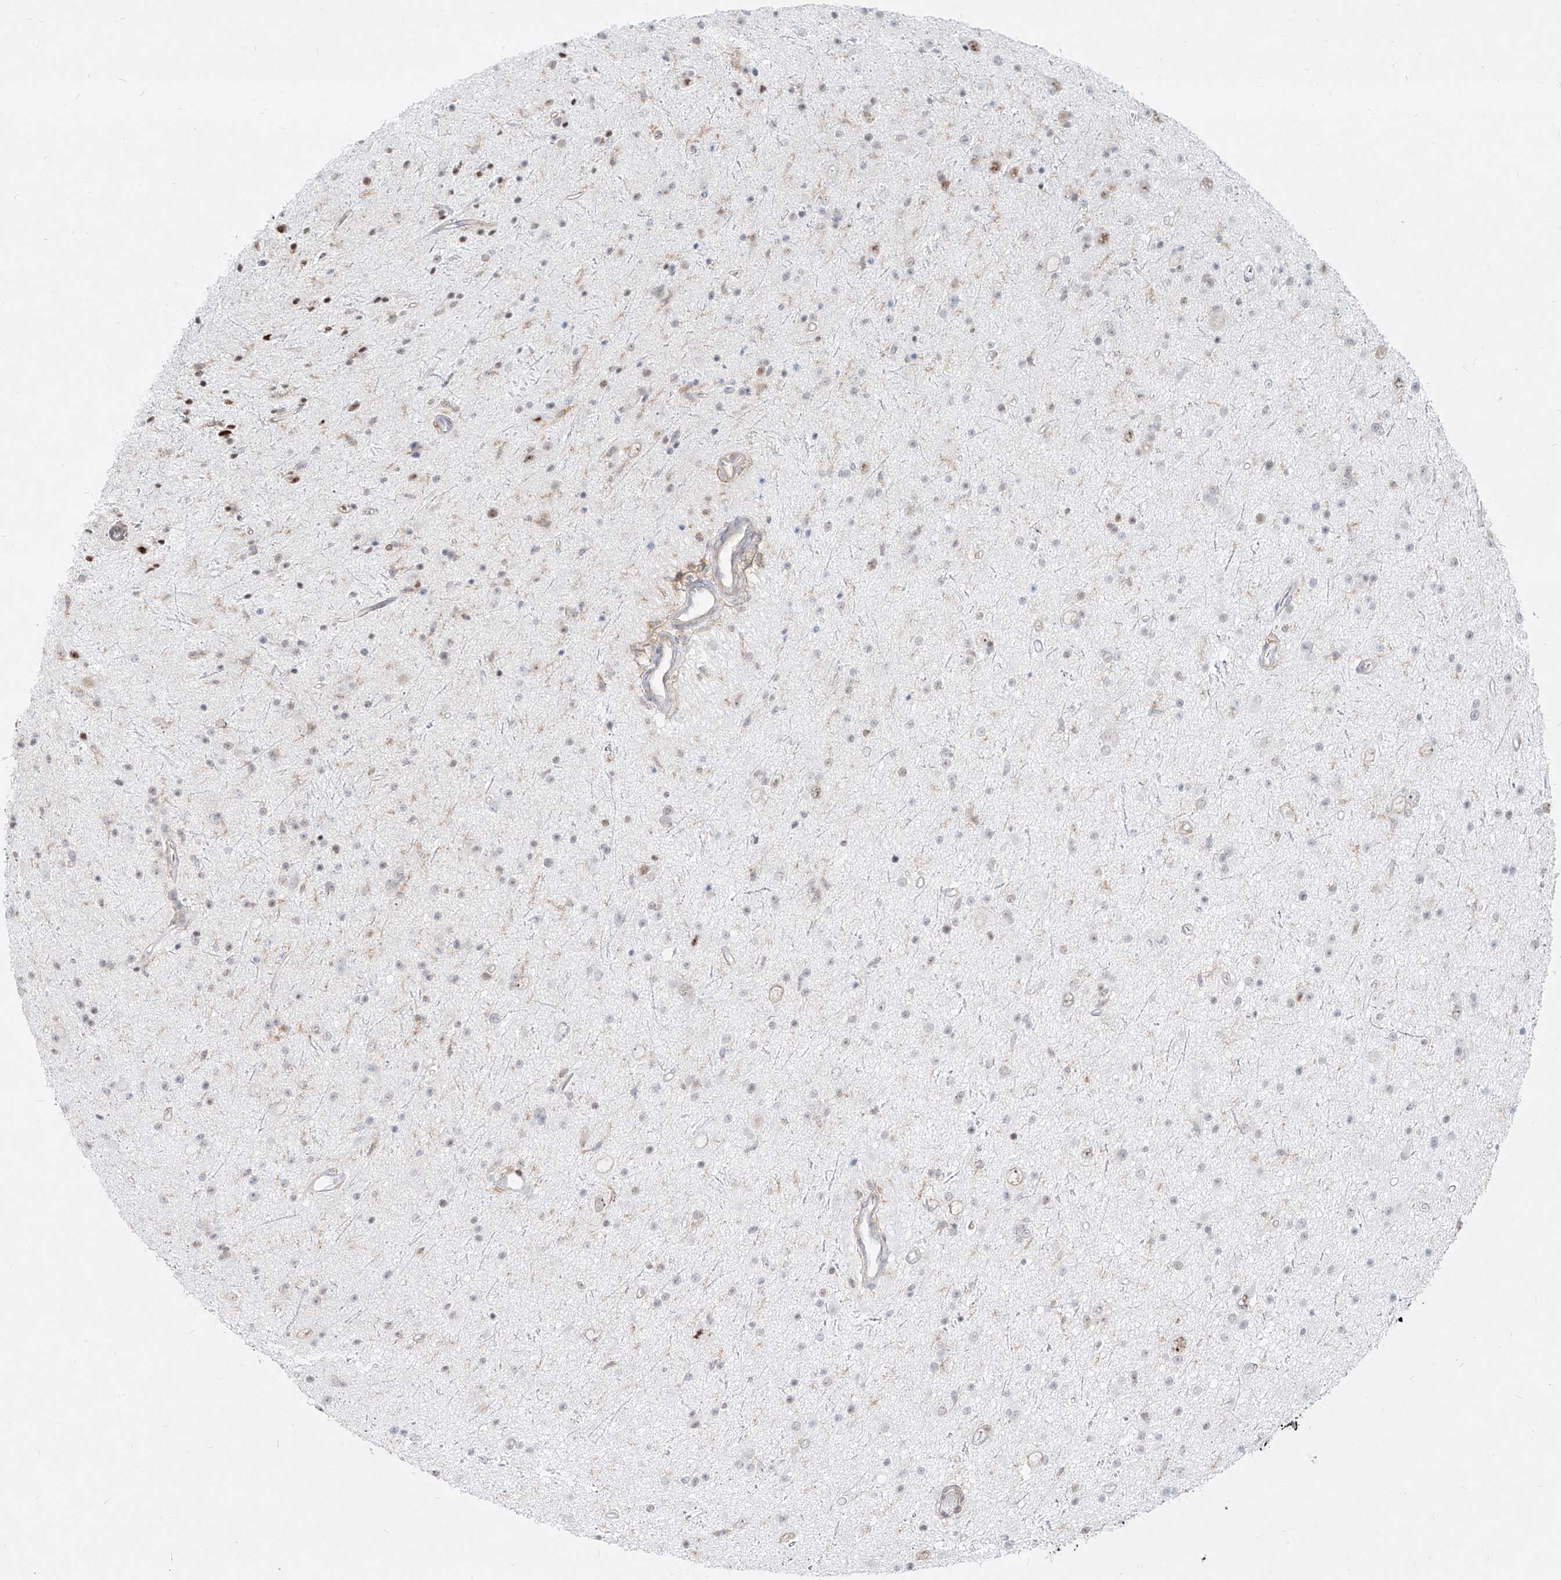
{"staining": {"intensity": "negative", "quantity": "none", "location": "none"}, "tissue": "glioma", "cell_type": "Tumor cells", "image_type": "cancer", "snomed": [{"axis": "morphology", "description": "Glioma, malignant, Low grade"}, {"axis": "topography", "description": "Cerebral cortex"}], "caption": "High power microscopy micrograph of an immunohistochemistry (IHC) photomicrograph of glioma, revealing no significant expression in tumor cells.", "gene": "SLC2A12", "patient": {"sex": "female", "age": 39}}